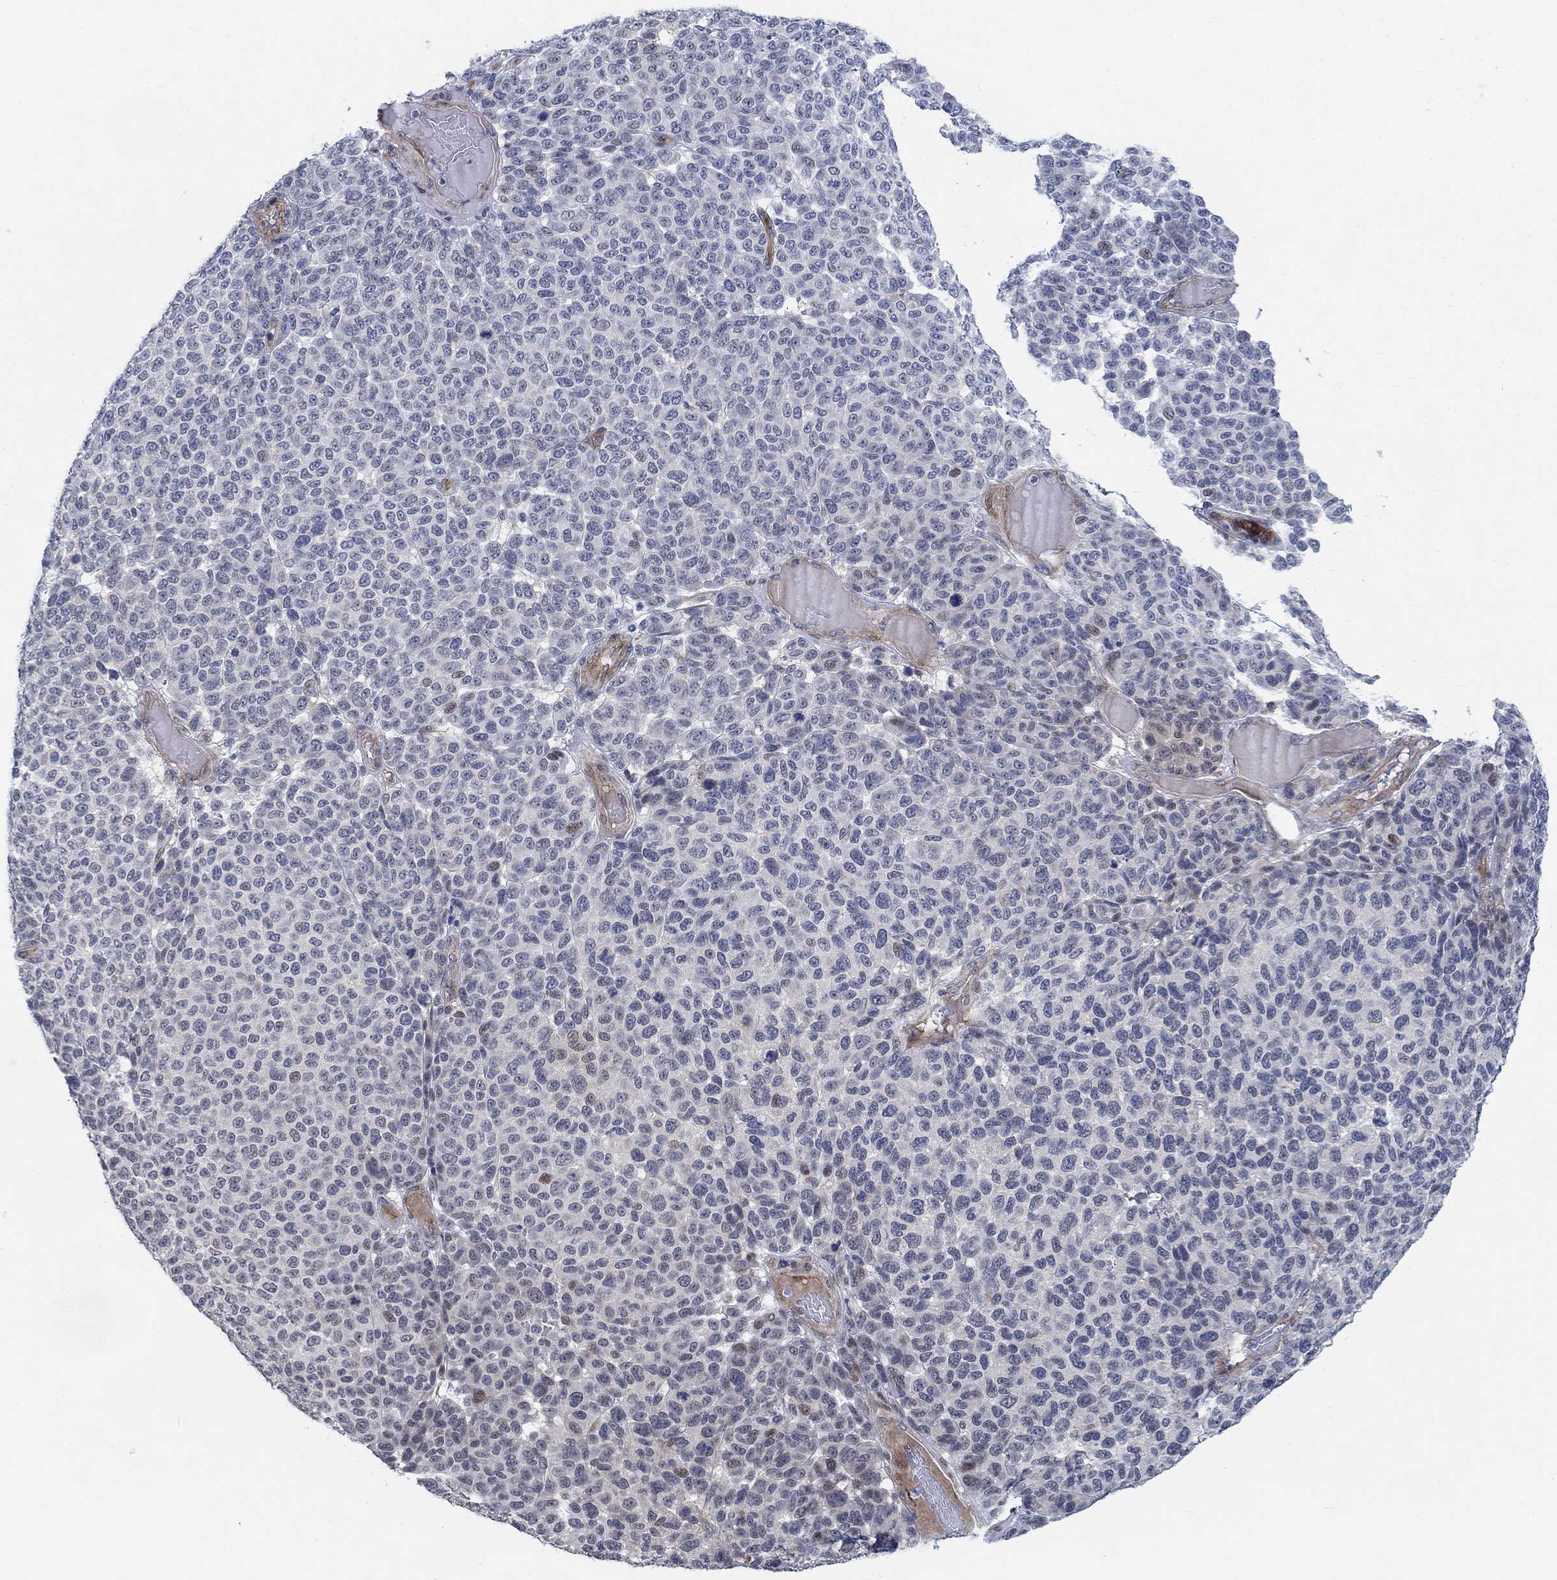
{"staining": {"intensity": "weak", "quantity": "<25%", "location": "cytoplasmic/membranous,nuclear"}, "tissue": "melanoma", "cell_type": "Tumor cells", "image_type": "cancer", "snomed": [{"axis": "morphology", "description": "Malignant melanoma, NOS"}, {"axis": "topography", "description": "Skin"}], "caption": "IHC of human melanoma exhibits no expression in tumor cells. The staining is performed using DAB (3,3'-diaminobenzidine) brown chromogen with nuclei counter-stained in using hematoxylin.", "gene": "KCNH8", "patient": {"sex": "male", "age": 59}}